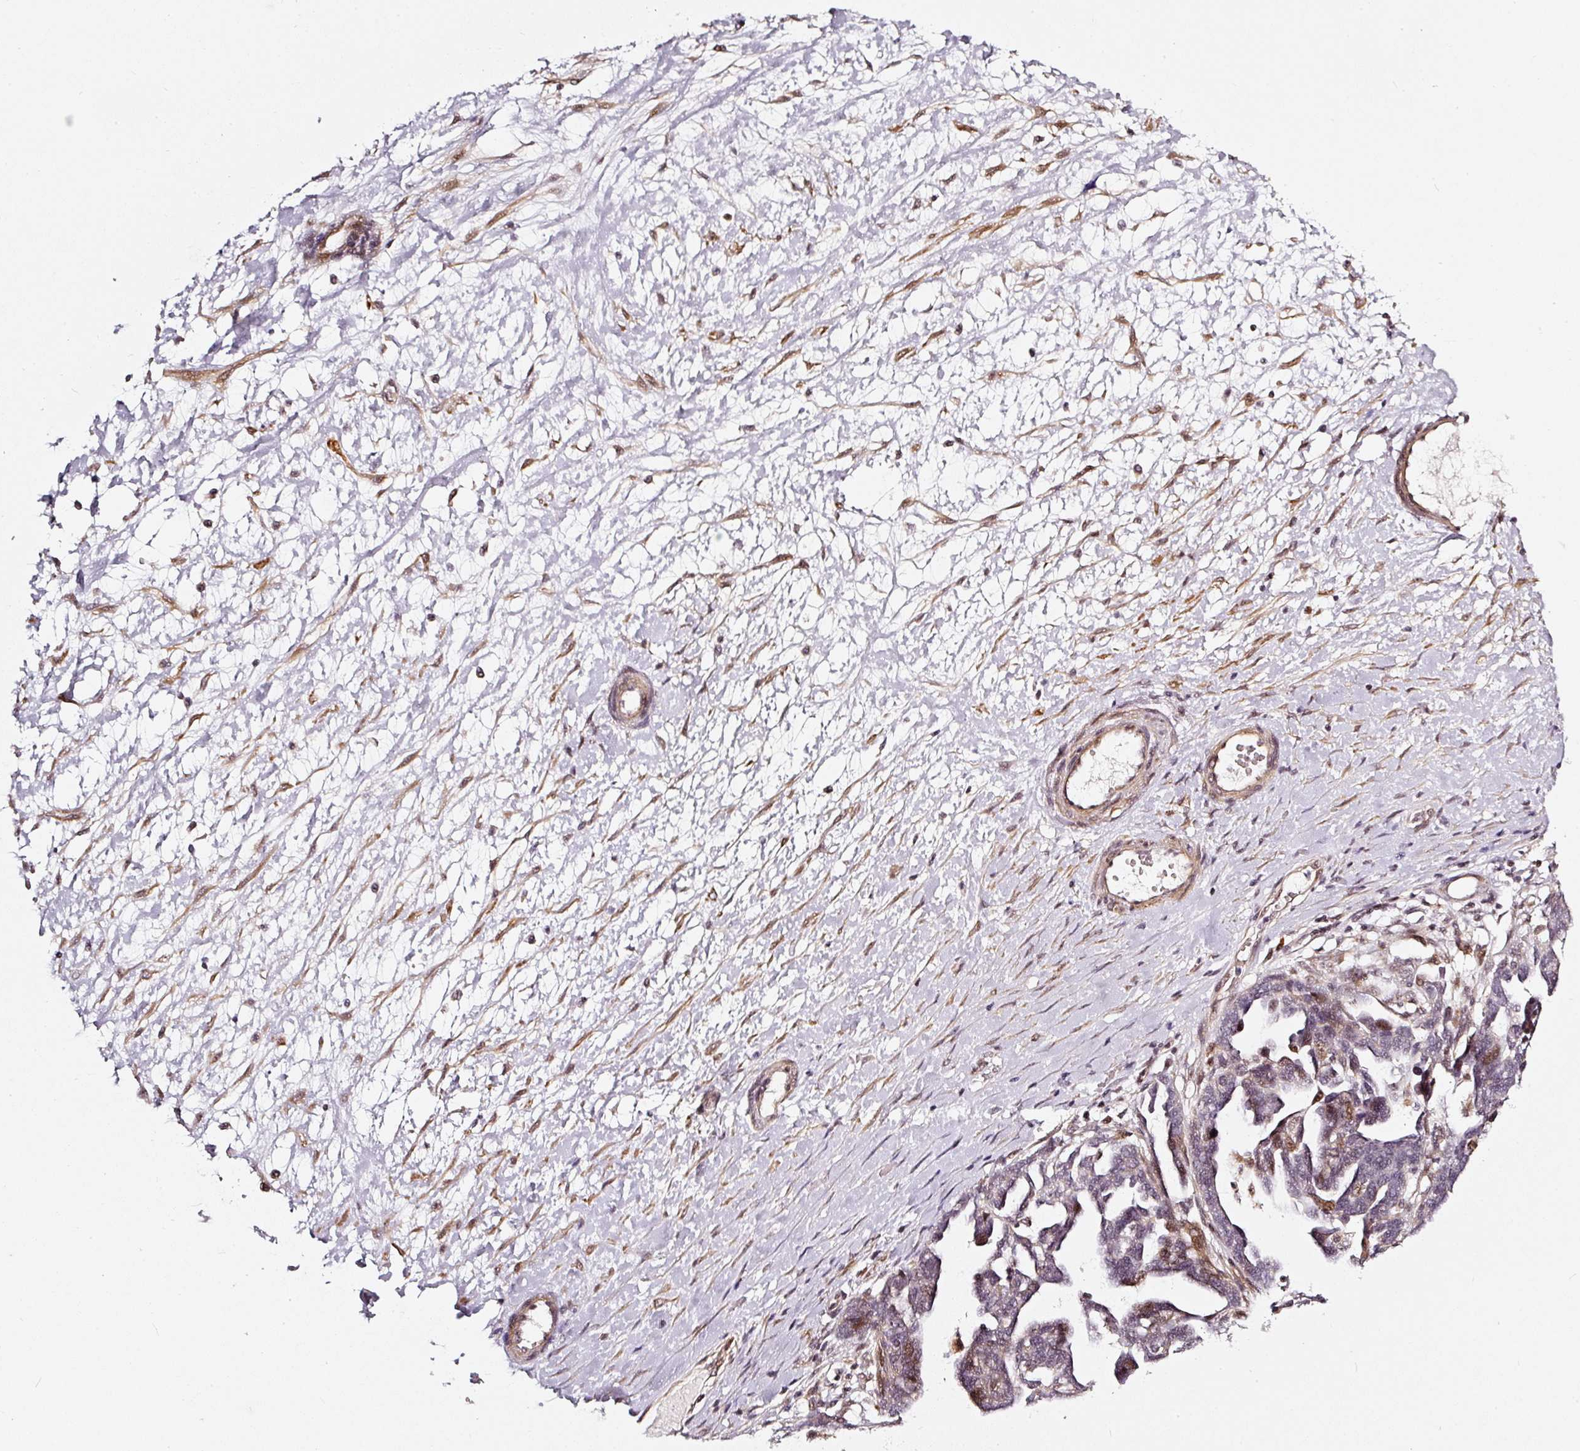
{"staining": {"intensity": "weak", "quantity": "<25%", "location": "nuclear"}, "tissue": "ovarian cancer", "cell_type": "Tumor cells", "image_type": "cancer", "snomed": [{"axis": "morphology", "description": "Cystadenocarcinoma, serous, NOS"}, {"axis": "topography", "description": "Ovary"}], "caption": "Tumor cells show no significant protein positivity in ovarian serous cystadenocarcinoma.", "gene": "MXRA8", "patient": {"sex": "female", "age": 54}}